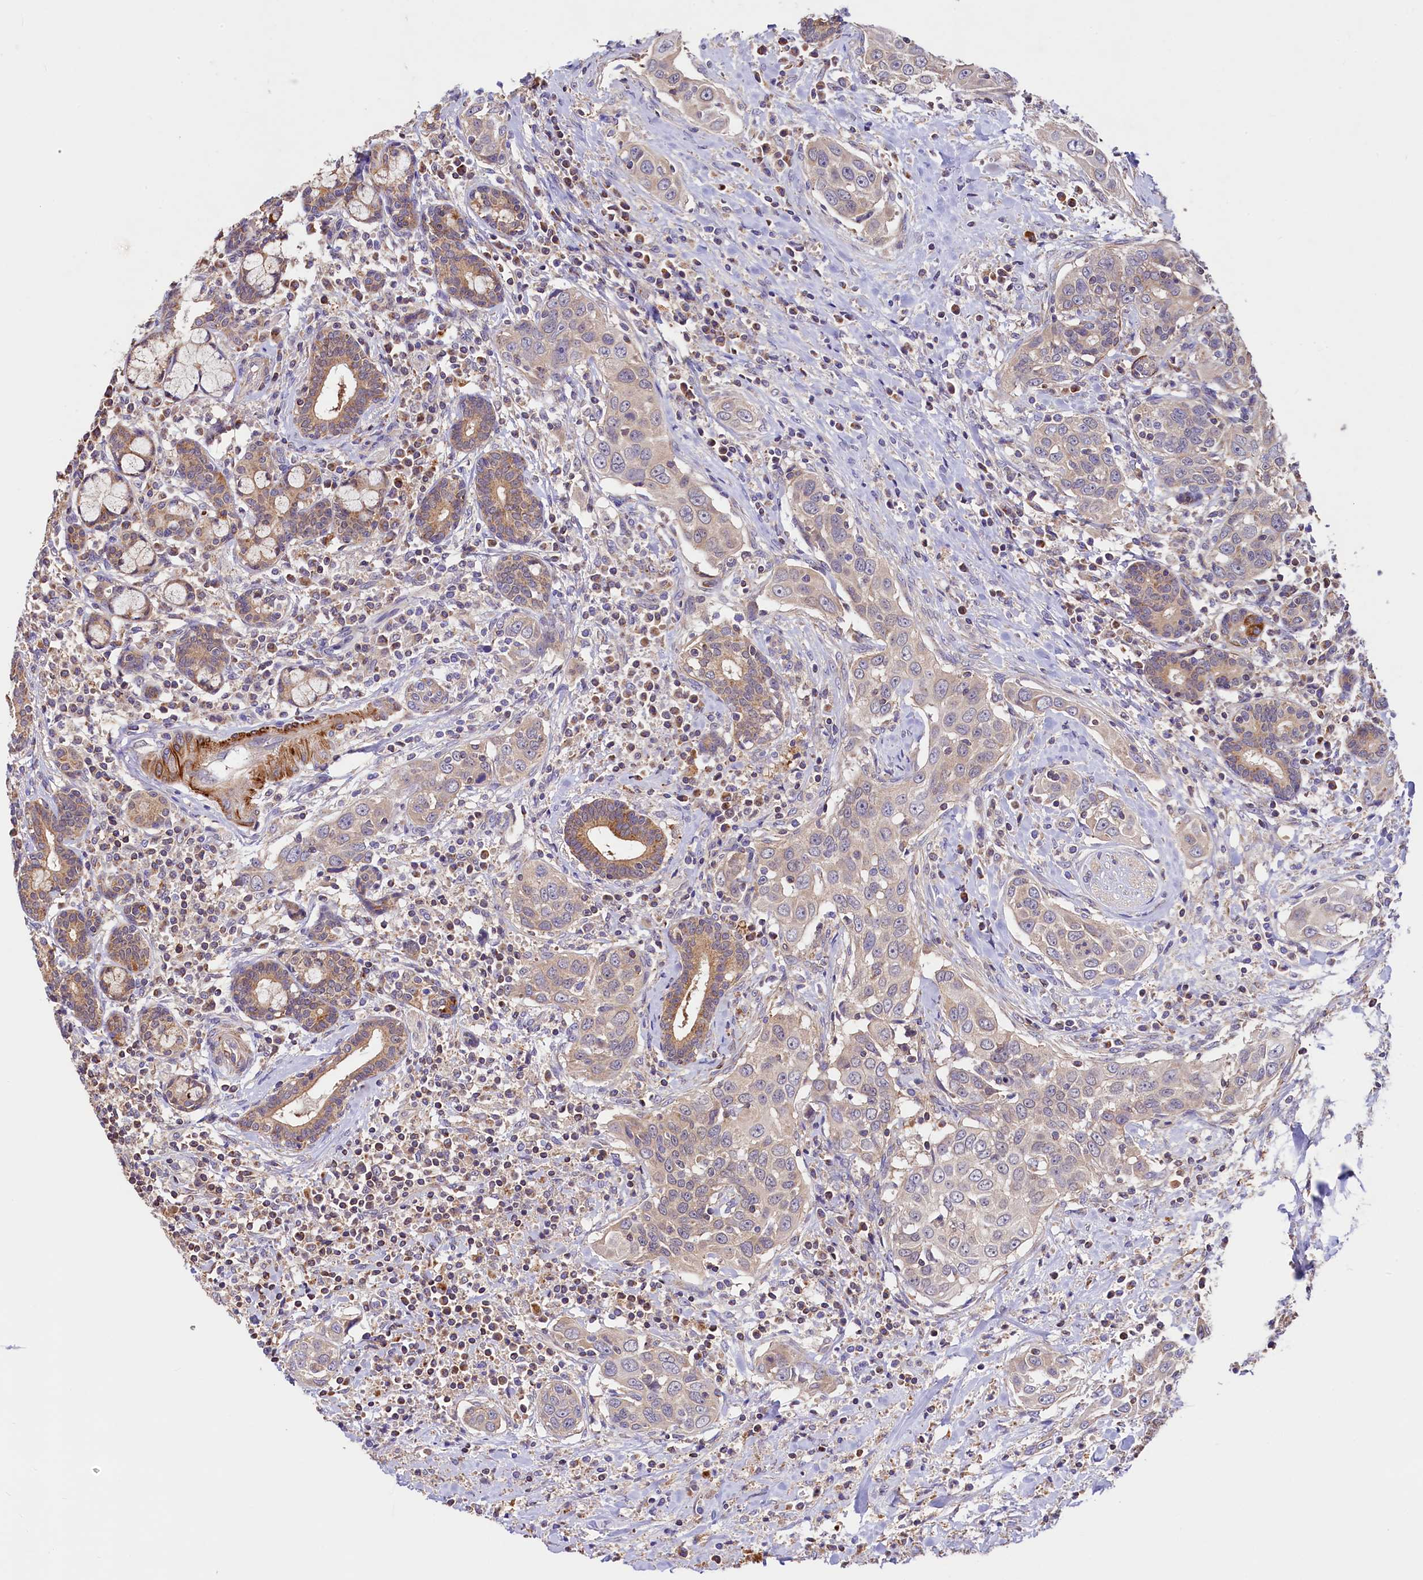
{"staining": {"intensity": "moderate", "quantity": "25%-75%", "location": "cytoplasmic/membranous"}, "tissue": "head and neck cancer", "cell_type": "Tumor cells", "image_type": "cancer", "snomed": [{"axis": "morphology", "description": "Squamous cell carcinoma, NOS"}, {"axis": "topography", "description": "Oral tissue"}, {"axis": "topography", "description": "Head-Neck"}], "caption": "Squamous cell carcinoma (head and neck) stained with DAB immunohistochemistry exhibits medium levels of moderate cytoplasmic/membranous staining in about 25%-75% of tumor cells.", "gene": "CIAO3", "patient": {"sex": "female", "age": 50}}